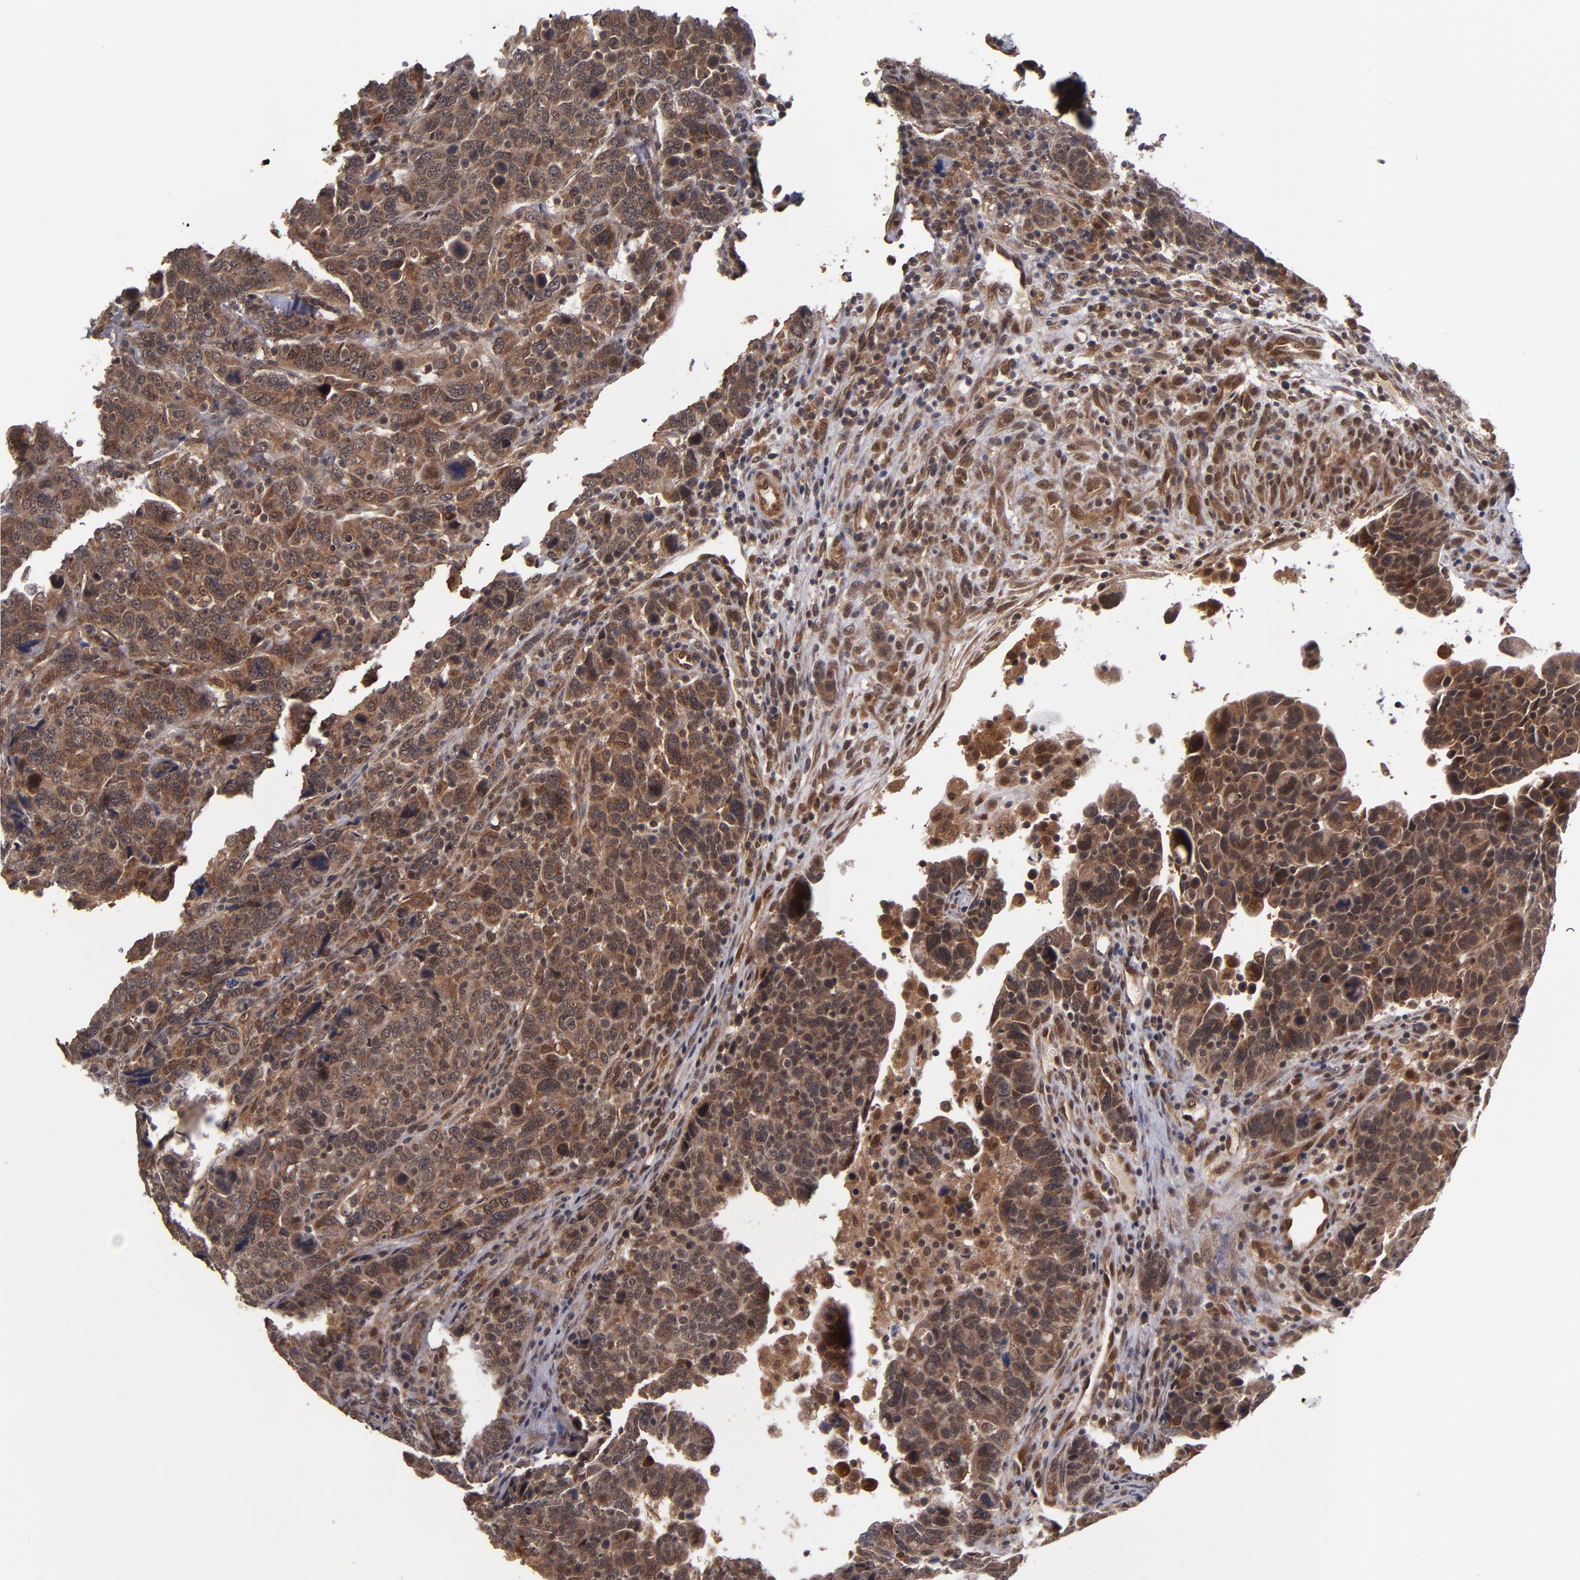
{"staining": {"intensity": "moderate", "quantity": ">75%", "location": "cytoplasmic/membranous,nuclear"}, "tissue": "breast cancer", "cell_type": "Tumor cells", "image_type": "cancer", "snomed": [{"axis": "morphology", "description": "Duct carcinoma"}, {"axis": "topography", "description": "Breast"}], "caption": "Immunohistochemistry (IHC) of human breast cancer shows medium levels of moderate cytoplasmic/membranous and nuclear staining in approximately >75% of tumor cells. Using DAB (brown) and hematoxylin (blue) stains, captured at high magnification using brightfield microscopy.", "gene": "CUL5", "patient": {"sex": "female", "age": 37}}